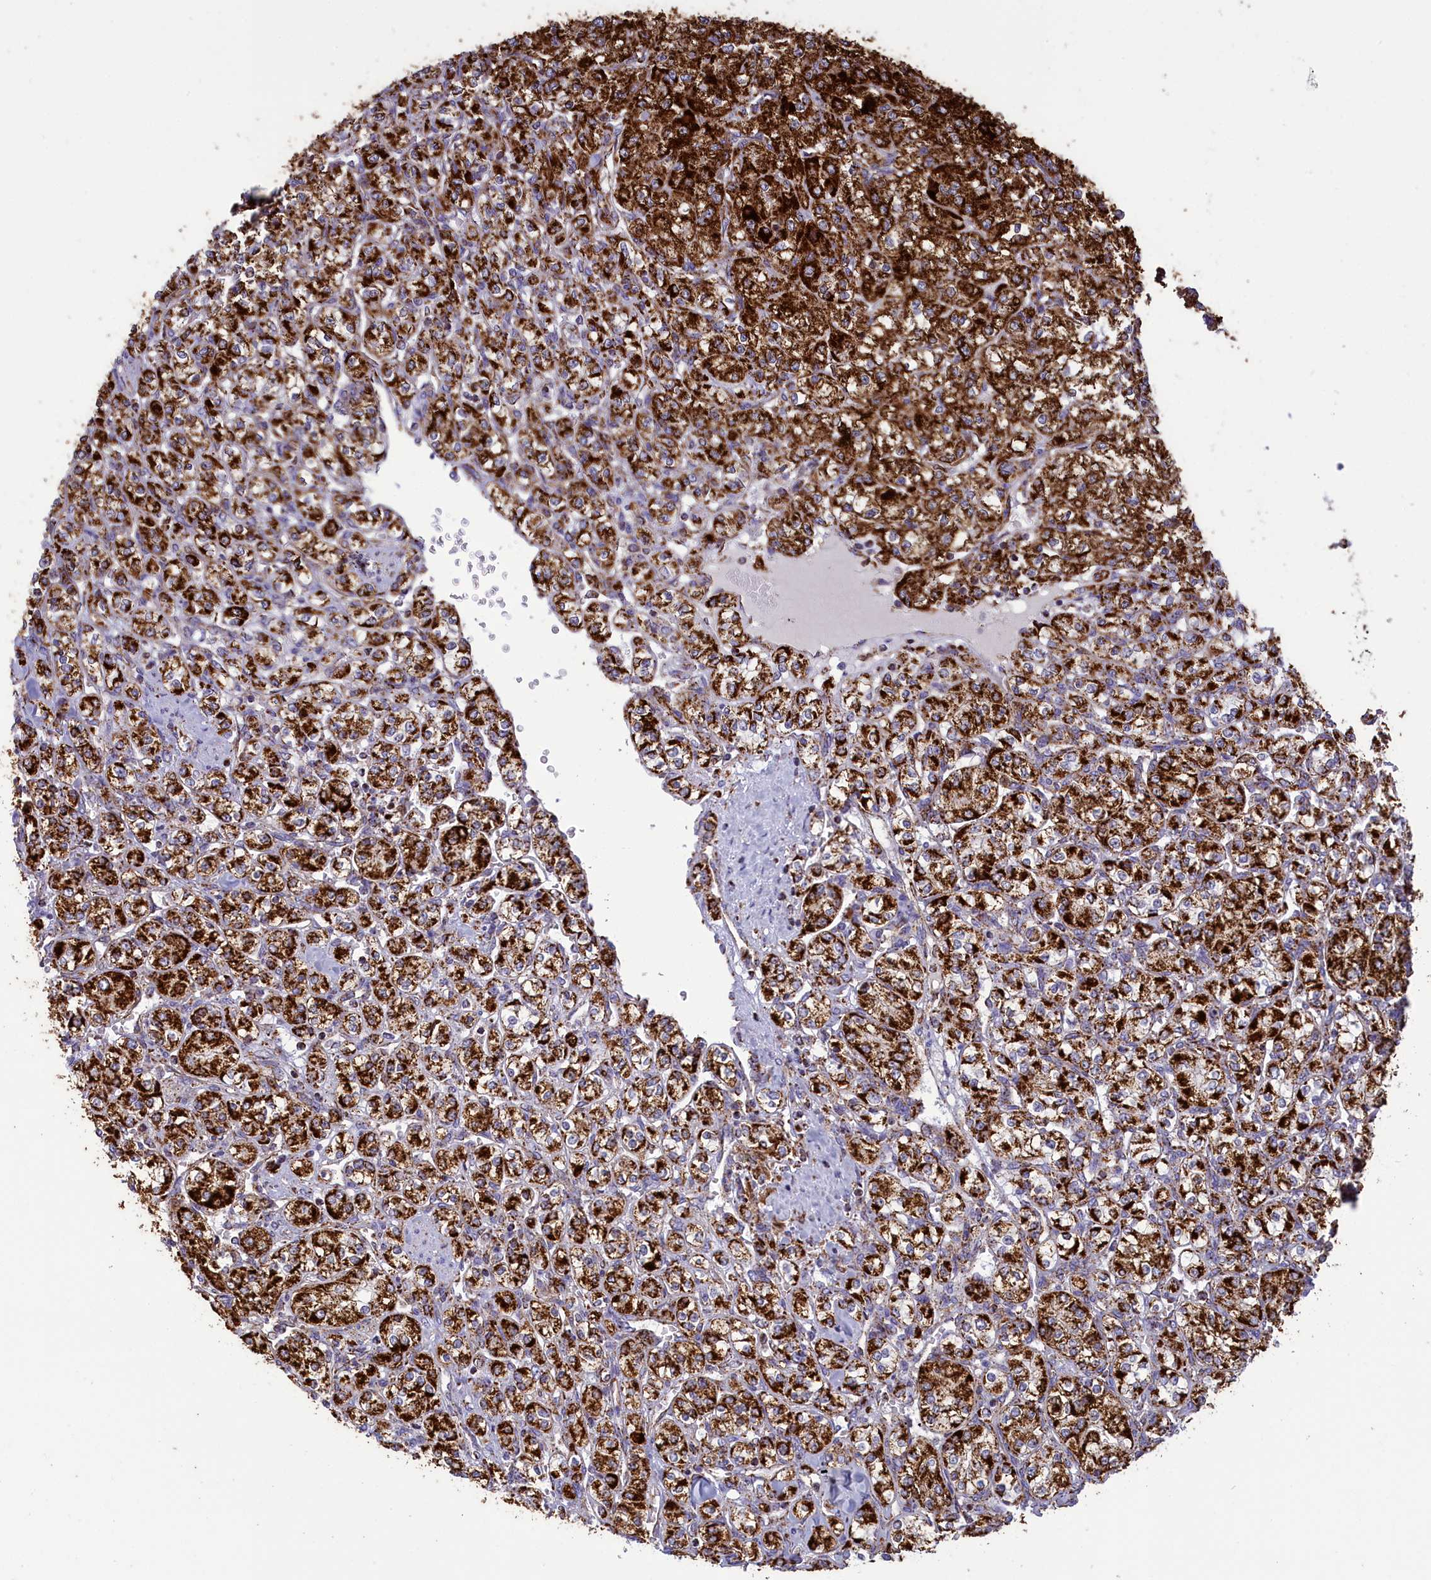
{"staining": {"intensity": "strong", "quantity": ">75%", "location": "cytoplasmic/membranous"}, "tissue": "renal cancer", "cell_type": "Tumor cells", "image_type": "cancer", "snomed": [{"axis": "morphology", "description": "Adenocarcinoma, NOS"}, {"axis": "topography", "description": "Kidney"}], "caption": "Tumor cells show strong cytoplasmic/membranous staining in approximately >75% of cells in renal cancer (adenocarcinoma).", "gene": "ISOC2", "patient": {"sex": "male", "age": 77}}